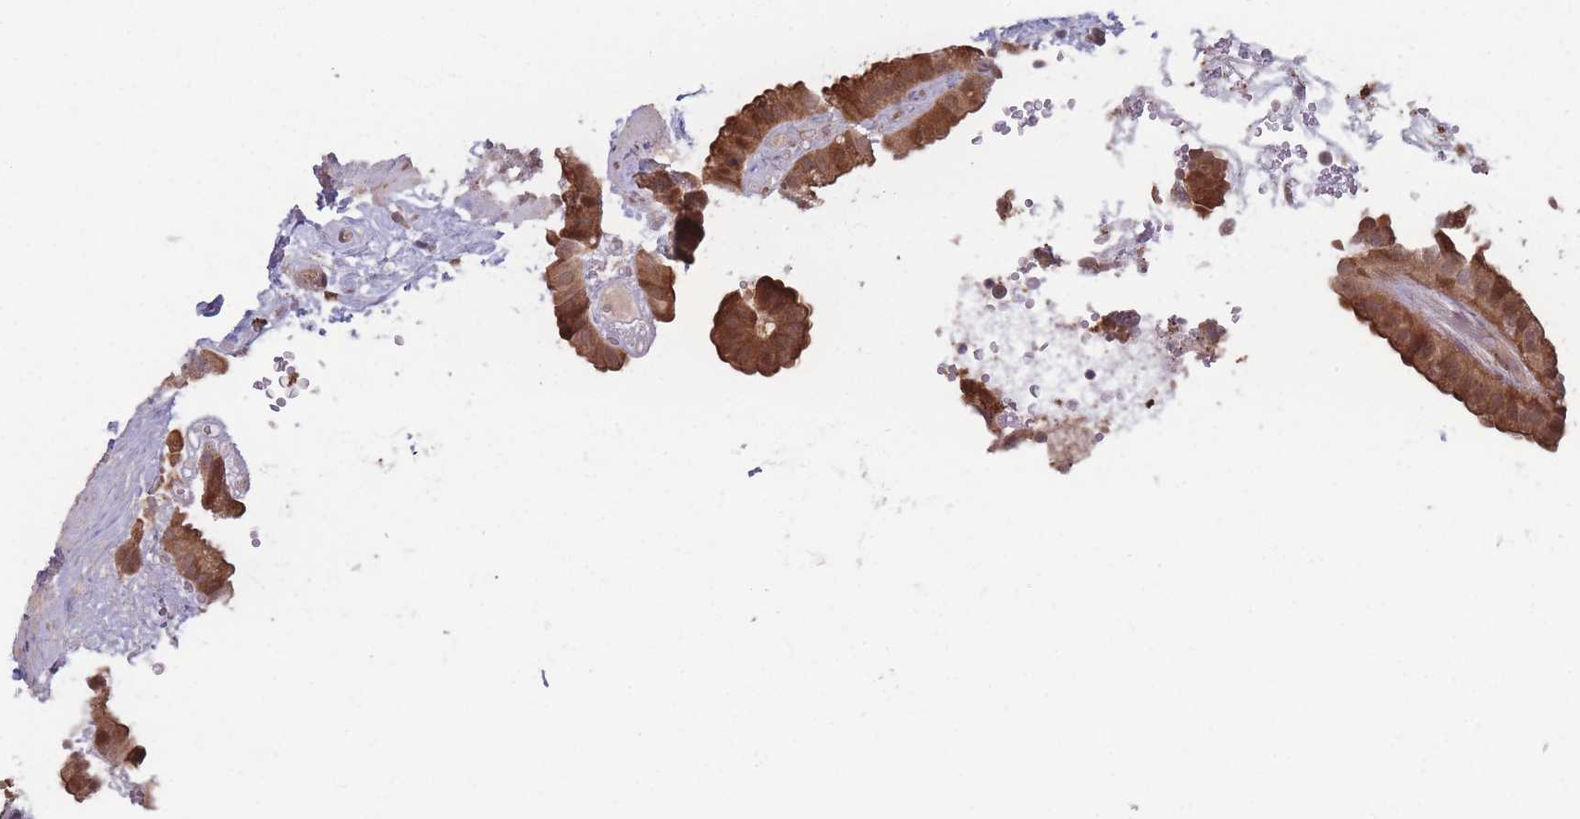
{"staining": {"intensity": "moderate", "quantity": ">75%", "location": "cytoplasmic/membranous"}, "tissue": "gallbladder", "cell_type": "Glandular cells", "image_type": "normal", "snomed": [{"axis": "morphology", "description": "Normal tissue, NOS"}, {"axis": "topography", "description": "Gallbladder"}], "caption": "Immunohistochemical staining of benign gallbladder reveals moderate cytoplasmic/membranous protein positivity in approximately >75% of glandular cells. (brown staining indicates protein expression, while blue staining denotes nuclei).", "gene": "RPS18", "patient": {"sex": "female", "age": 61}}